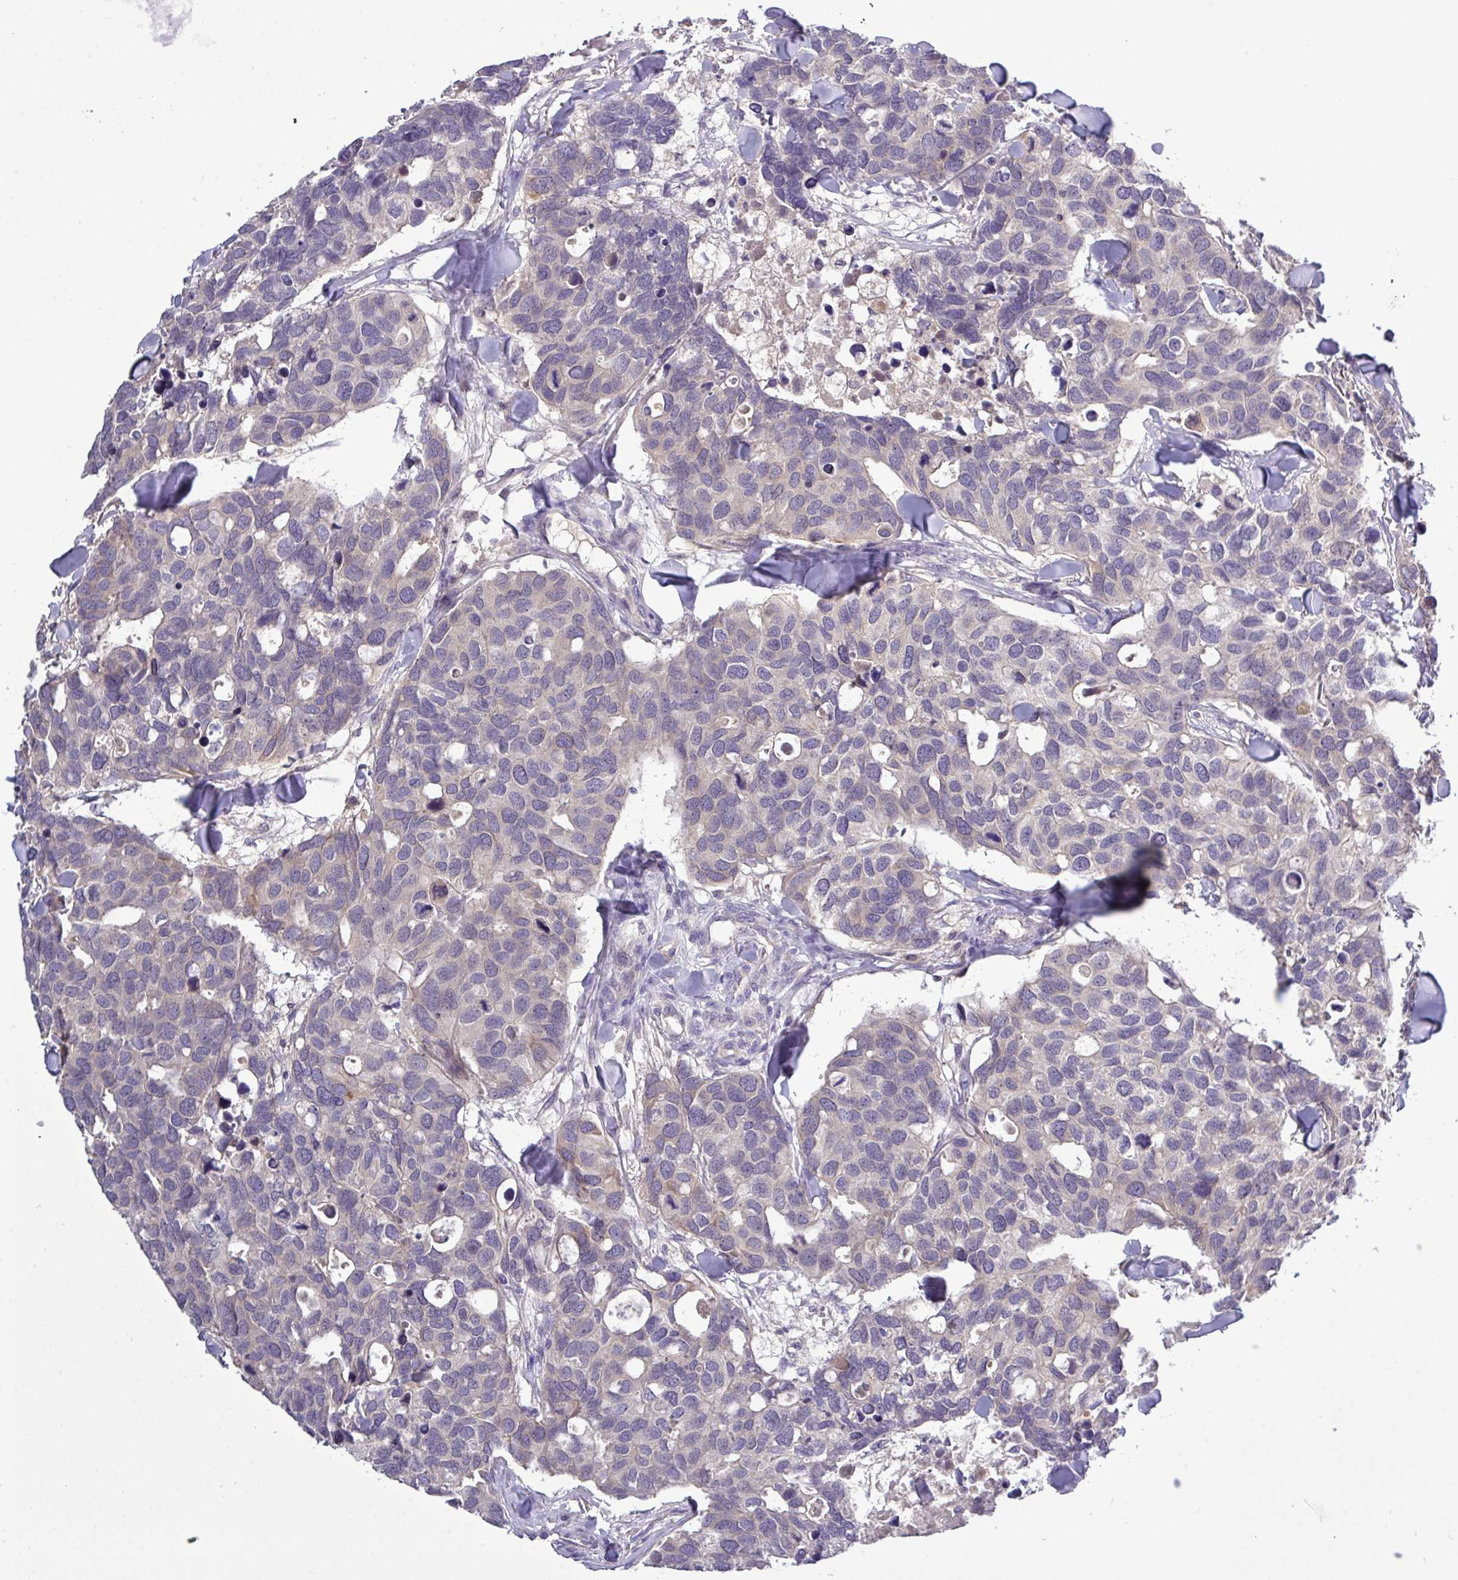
{"staining": {"intensity": "negative", "quantity": "none", "location": "none"}, "tissue": "breast cancer", "cell_type": "Tumor cells", "image_type": "cancer", "snomed": [{"axis": "morphology", "description": "Duct carcinoma"}, {"axis": "topography", "description": "Breast"}], "caption": "Protein analysis of infiltrating ductal carcinoma (breast) demonstrates no significant positivity in tumor cells.", "gene": "TMEM62", "patient": {"sex": "female", "age": 83}}